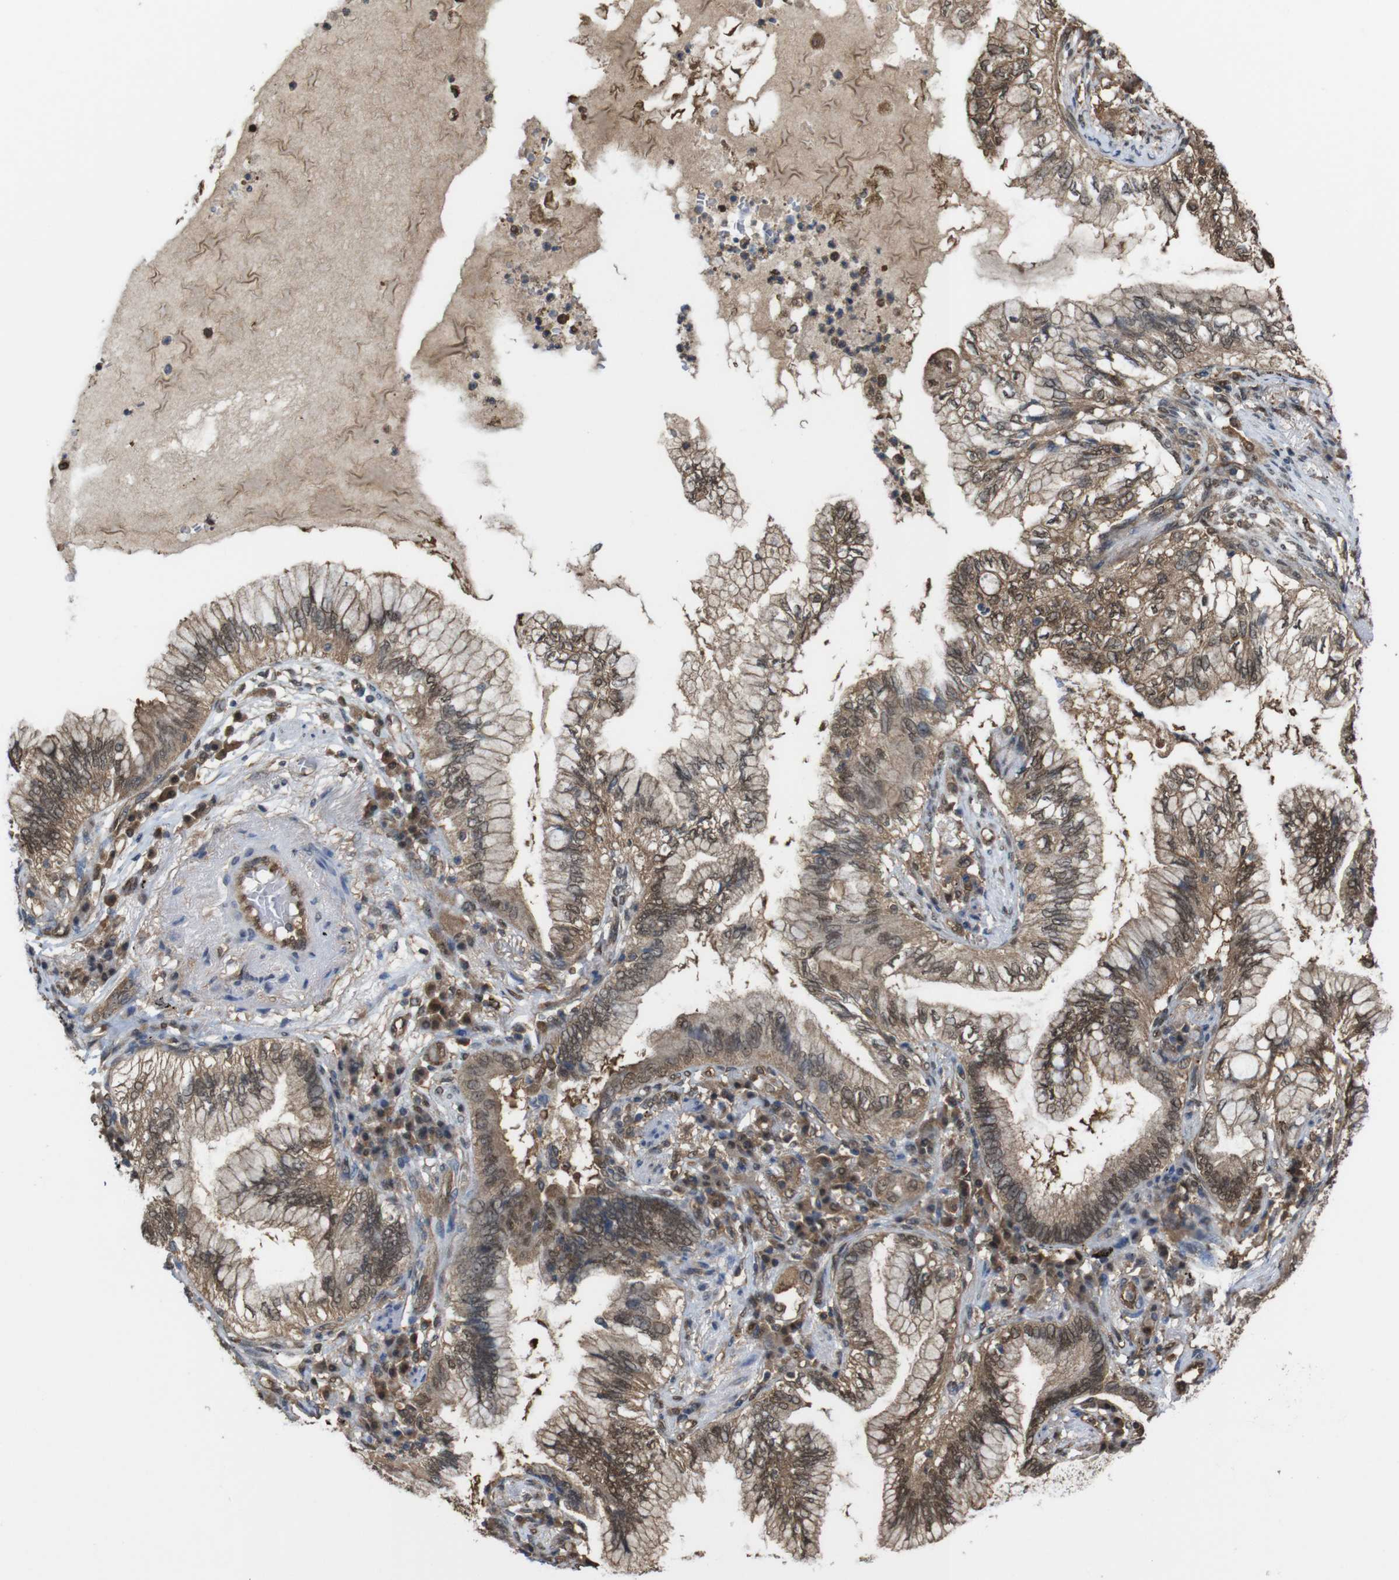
{"staining": {"intensity": "moderate", "quantity": ">75%", "location": "cytoplasmic/membranous"}, "tissue": "lung cancer", "cell_type": "Tumor cells", "image_type": "cancer", "snomed": [{"axis": "morphology", "description": "Normal tissue, NOS"}, {"axis": "morphology", "description": "Adenocarcinoma, NOS"}, {"axis": "topography", "description": "Bronchus"}, {"axis": "topography", "description": "Lung"}], "caption": "A brown stain highlights moderate cytoplasmic/membranous positivity of a protein in lung cancer tumor cells.", "gene": "YWHAG", "patient": {"sex": "female", "age": 70}}